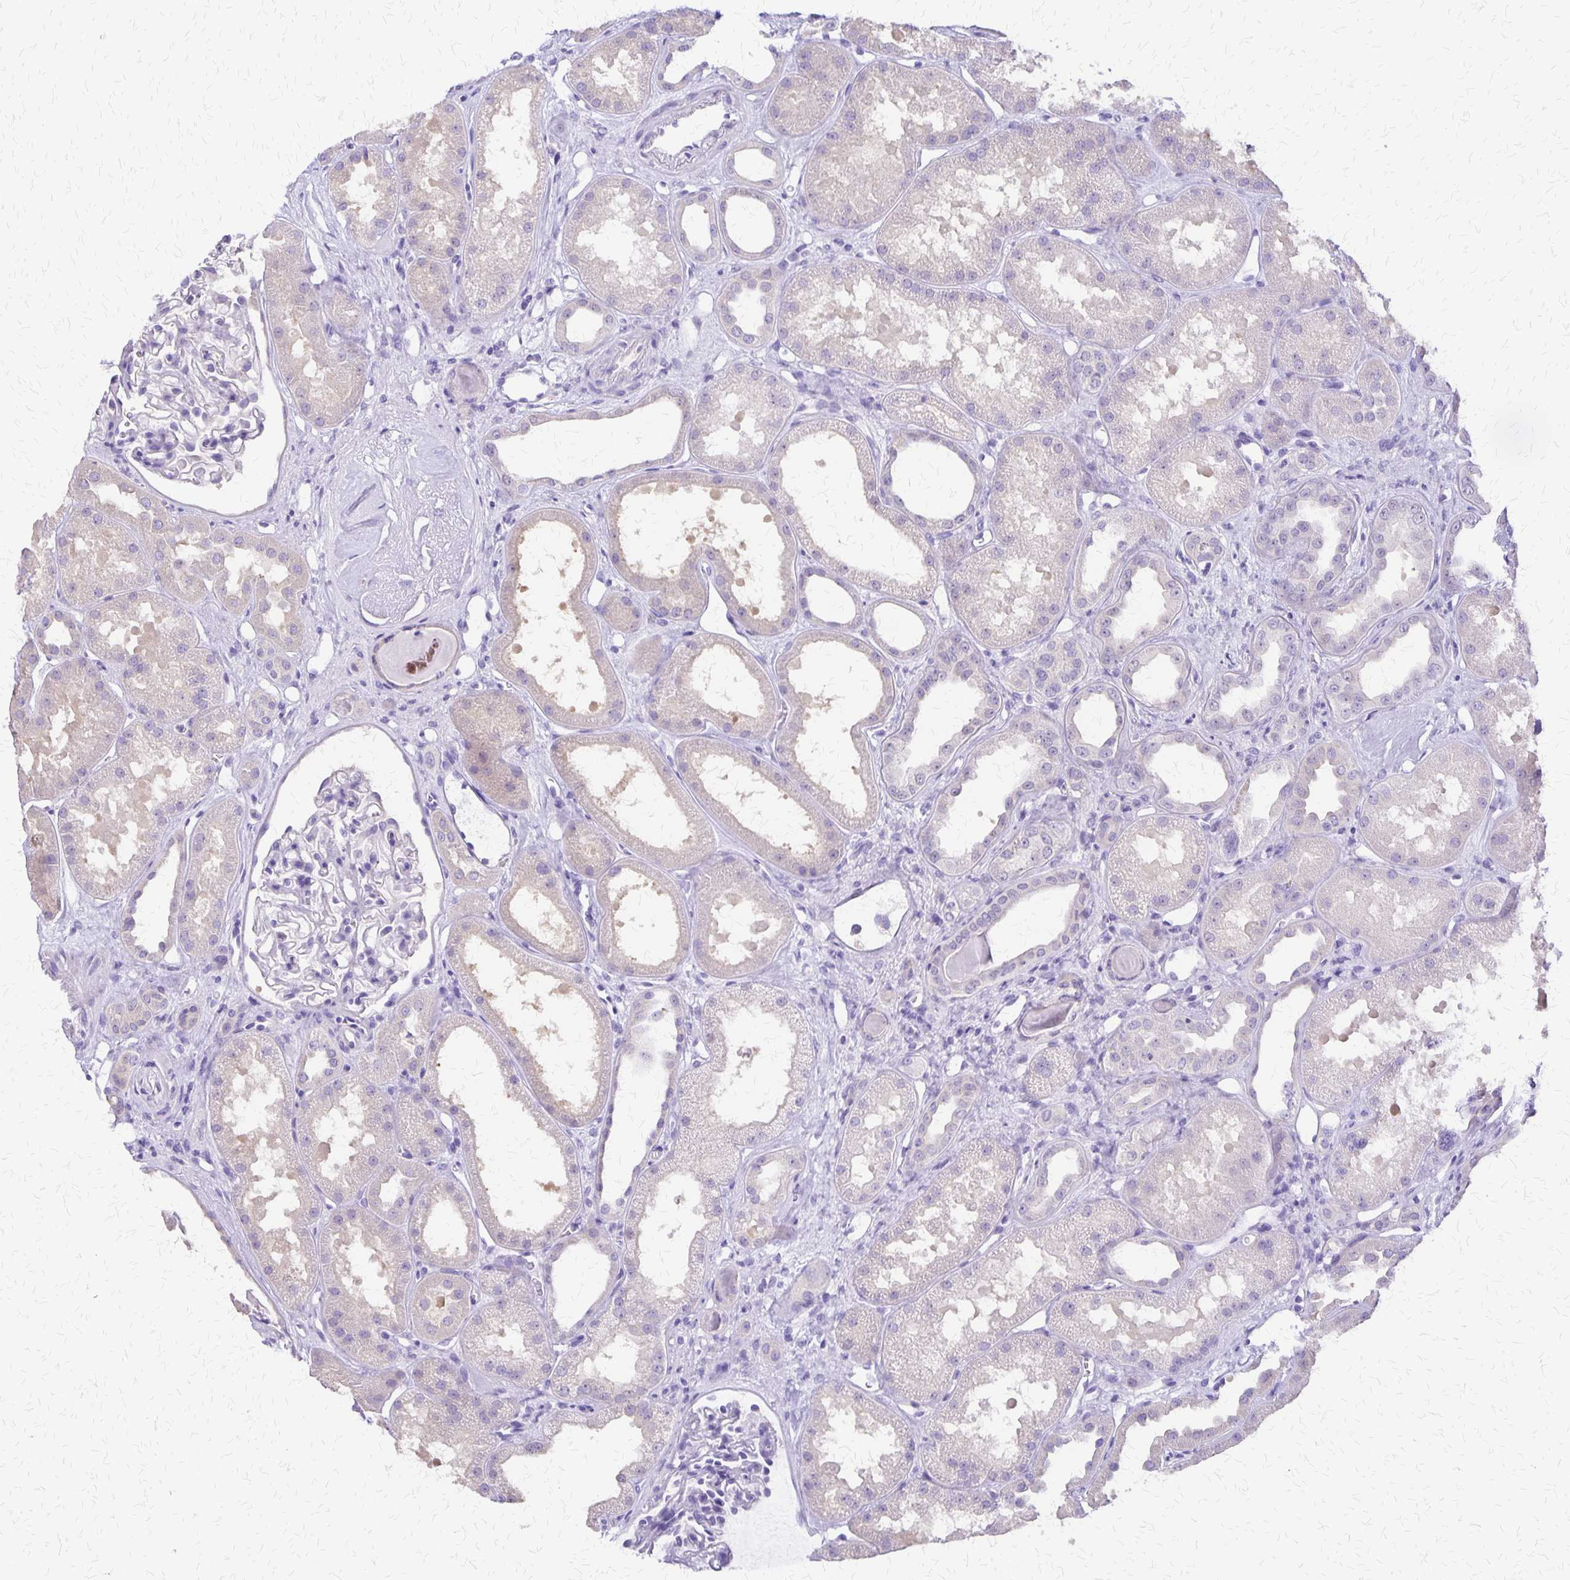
{"staining": {"intensity": "negative", "quantity": "none", "location": "none"}, "tissue": "kidney", "cell_type": "Cells in glomeruli", "image_type": "normal", "snomed": [{"axis": "morphology", "description": "Normal tissue, NOS"}, {"axis": "topography", "description": "Kidney"}], "caption": "High power microscopy micrograph of an immunohistochemistry photomicrograph of normal kidney, revealing no significant positivity in cells in glomeruli. (DAB IHC with hematoxylin counter stain).", "gene": "SI", "patient": {"sex": "male", "age": 61}}